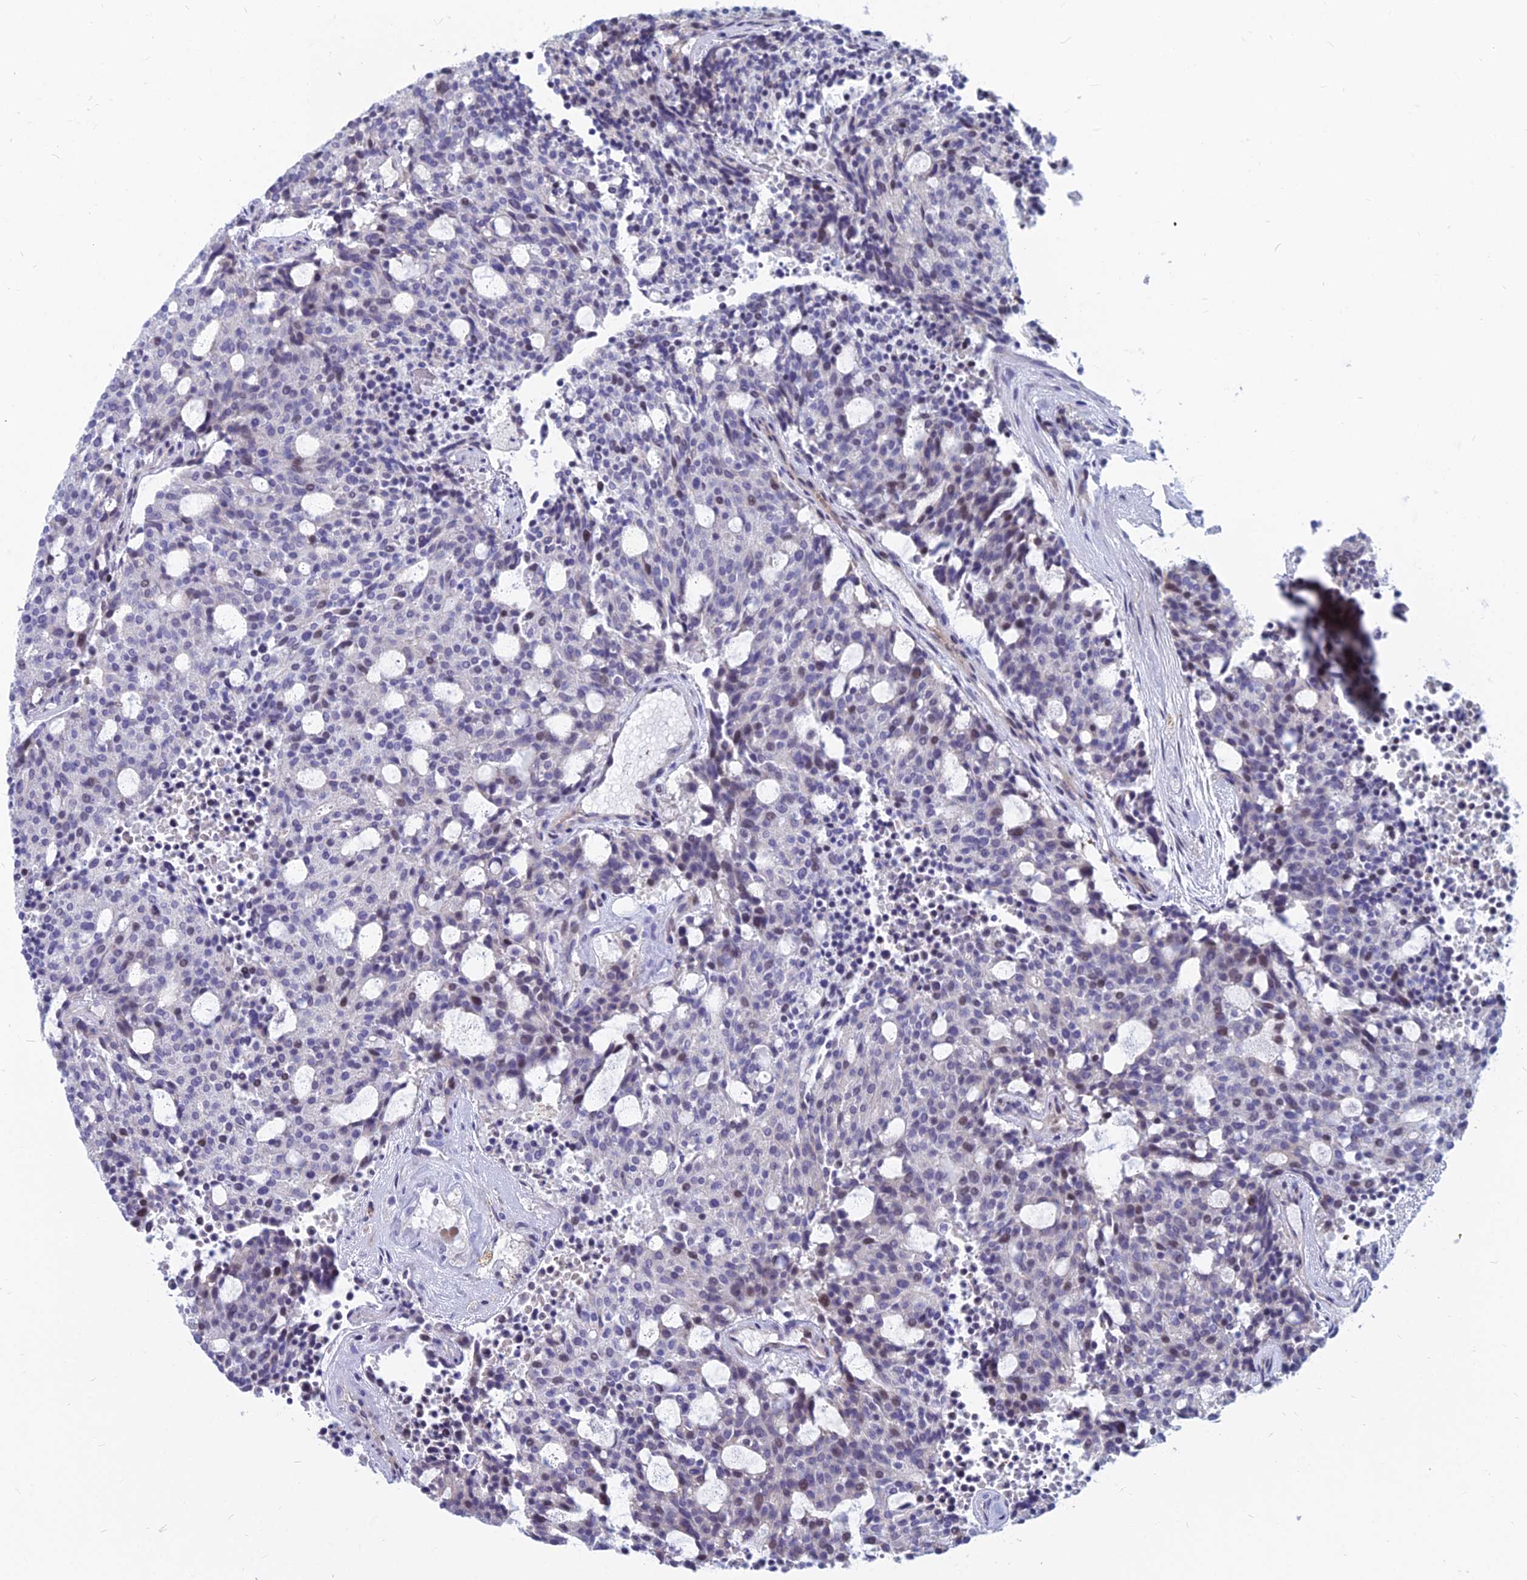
{"staining": {"intensity": "moderate", "quantity": "<25%", "location": "nuclear"}, "tissue": "carcinoid", "cell_type": "Tumor cells", "image_type": "cancer", "snomed": [{"axis": "morphology", "description": "Carcinoid, malignant, NOS"}, {"axis": "topography", "description": "Pancreas"}], "caption": "Protein analysis of carcinoid (malignant) tissue displays moderate nuclear expression in about <25% of tumor cells. The protein is stained brown, and the nuclei are stained in blue (DAB IHC with brightfield microscopy, high magnification).", "gene": "MYBPC2", "patient": {"sex": "female", "age": 54}}